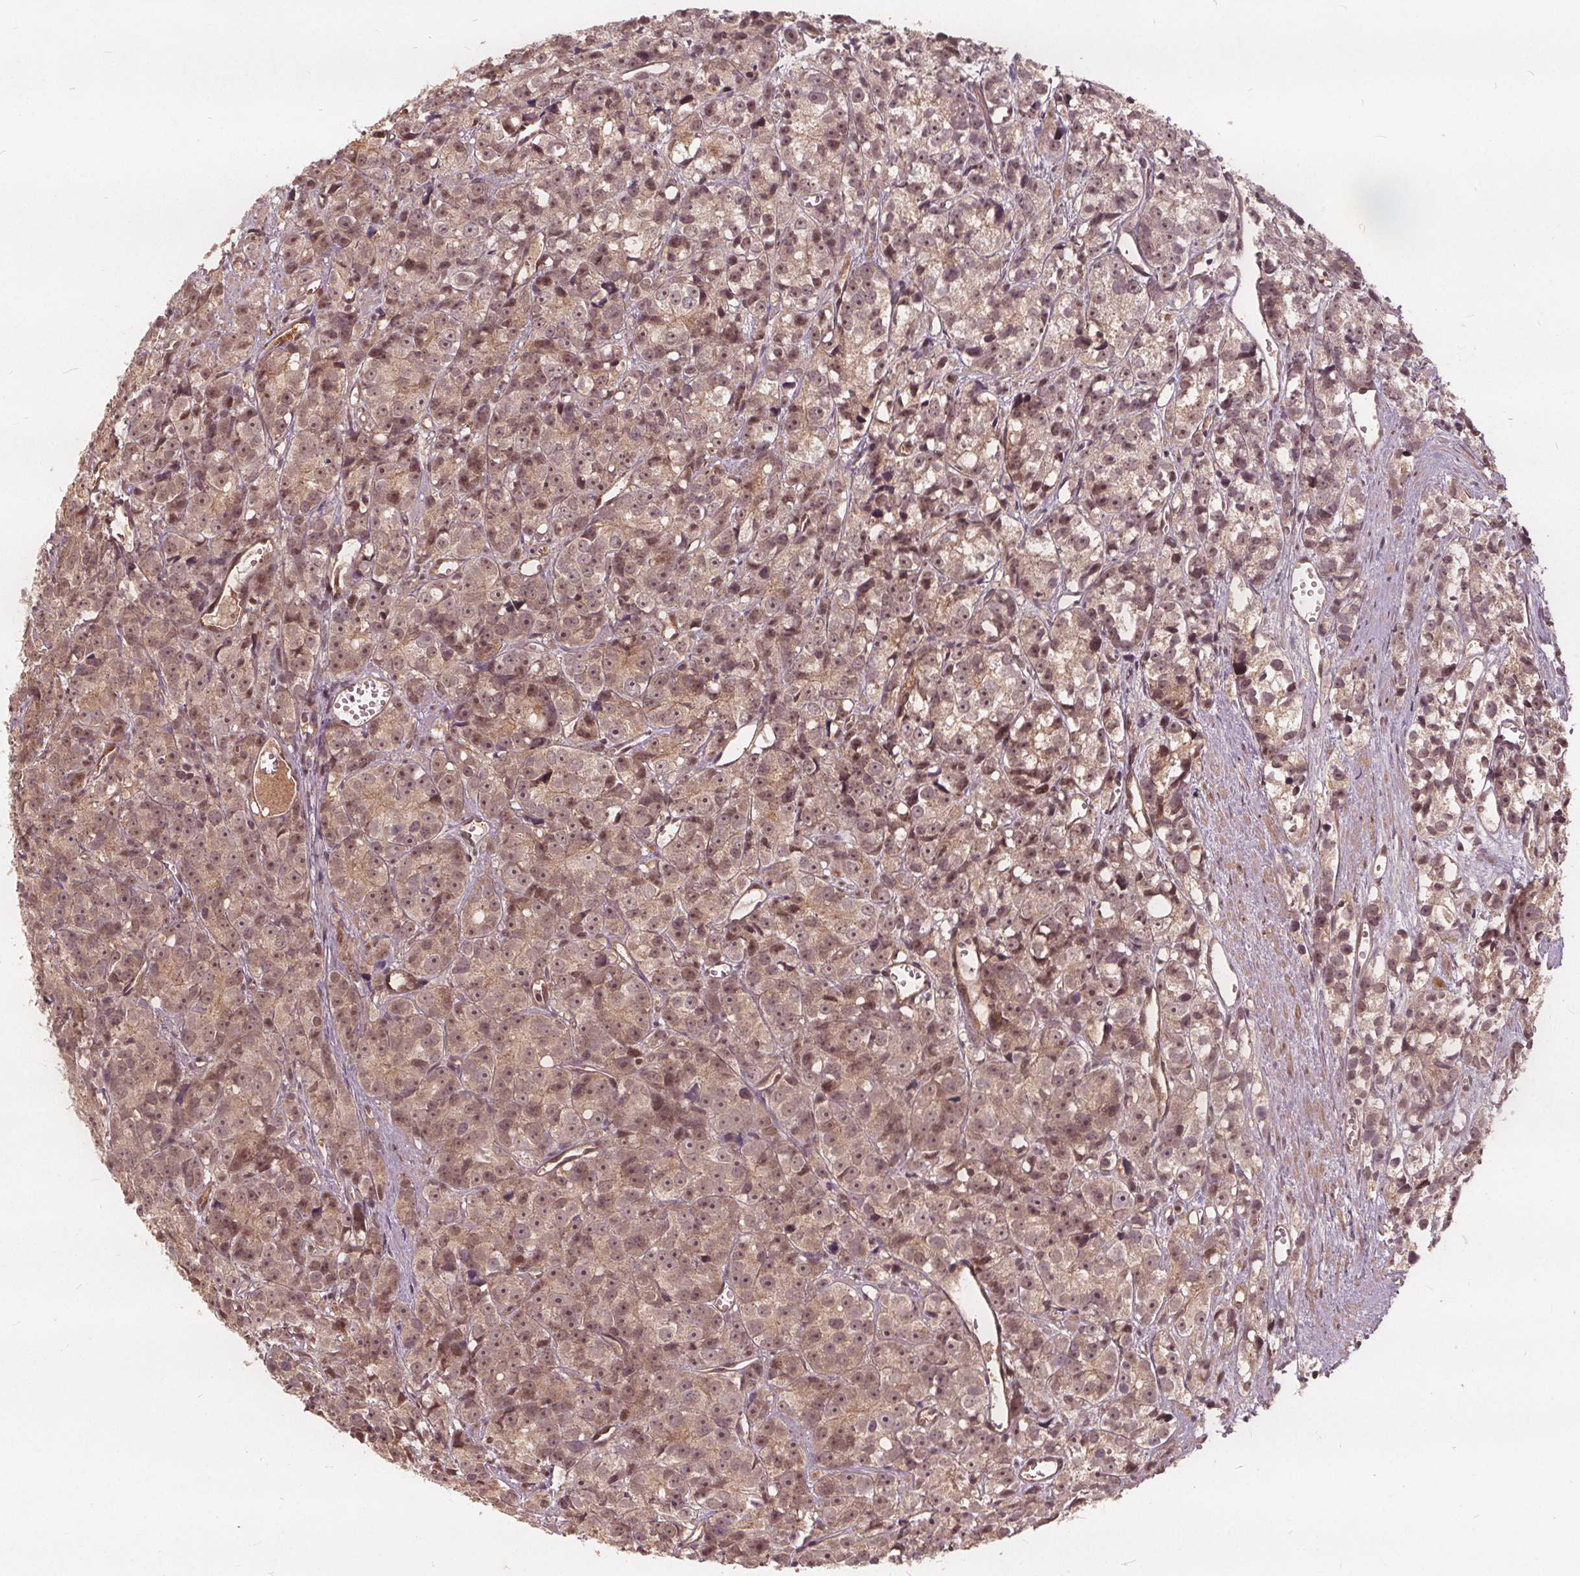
{"staining": {"intensity": "moderate", "quantity": ">75%", "location": "cytoplasmic/membranous,nuclear"}, "tissue": "prostate cancer", "cell_type": "Tumor cells", "image_type": "cancer", "snomed": [{"axis": "morphology", "description": "Adenocarcinoma, High grade"}, {"axis": "topography", "description": "Prostate"}], "caption": "Brown immunohistochemical staining in human prostate cancer (adenocarcinoma (high-grade)) reveals moderate cytoplasmic/membranous and nuclear staining in approximately >75% of tumor cells. (DAB IHC, brown staining for protein, blue staining for nuclei).", "gene": "PPP1CB", "patient": {"sex": "male", "age": 77}}